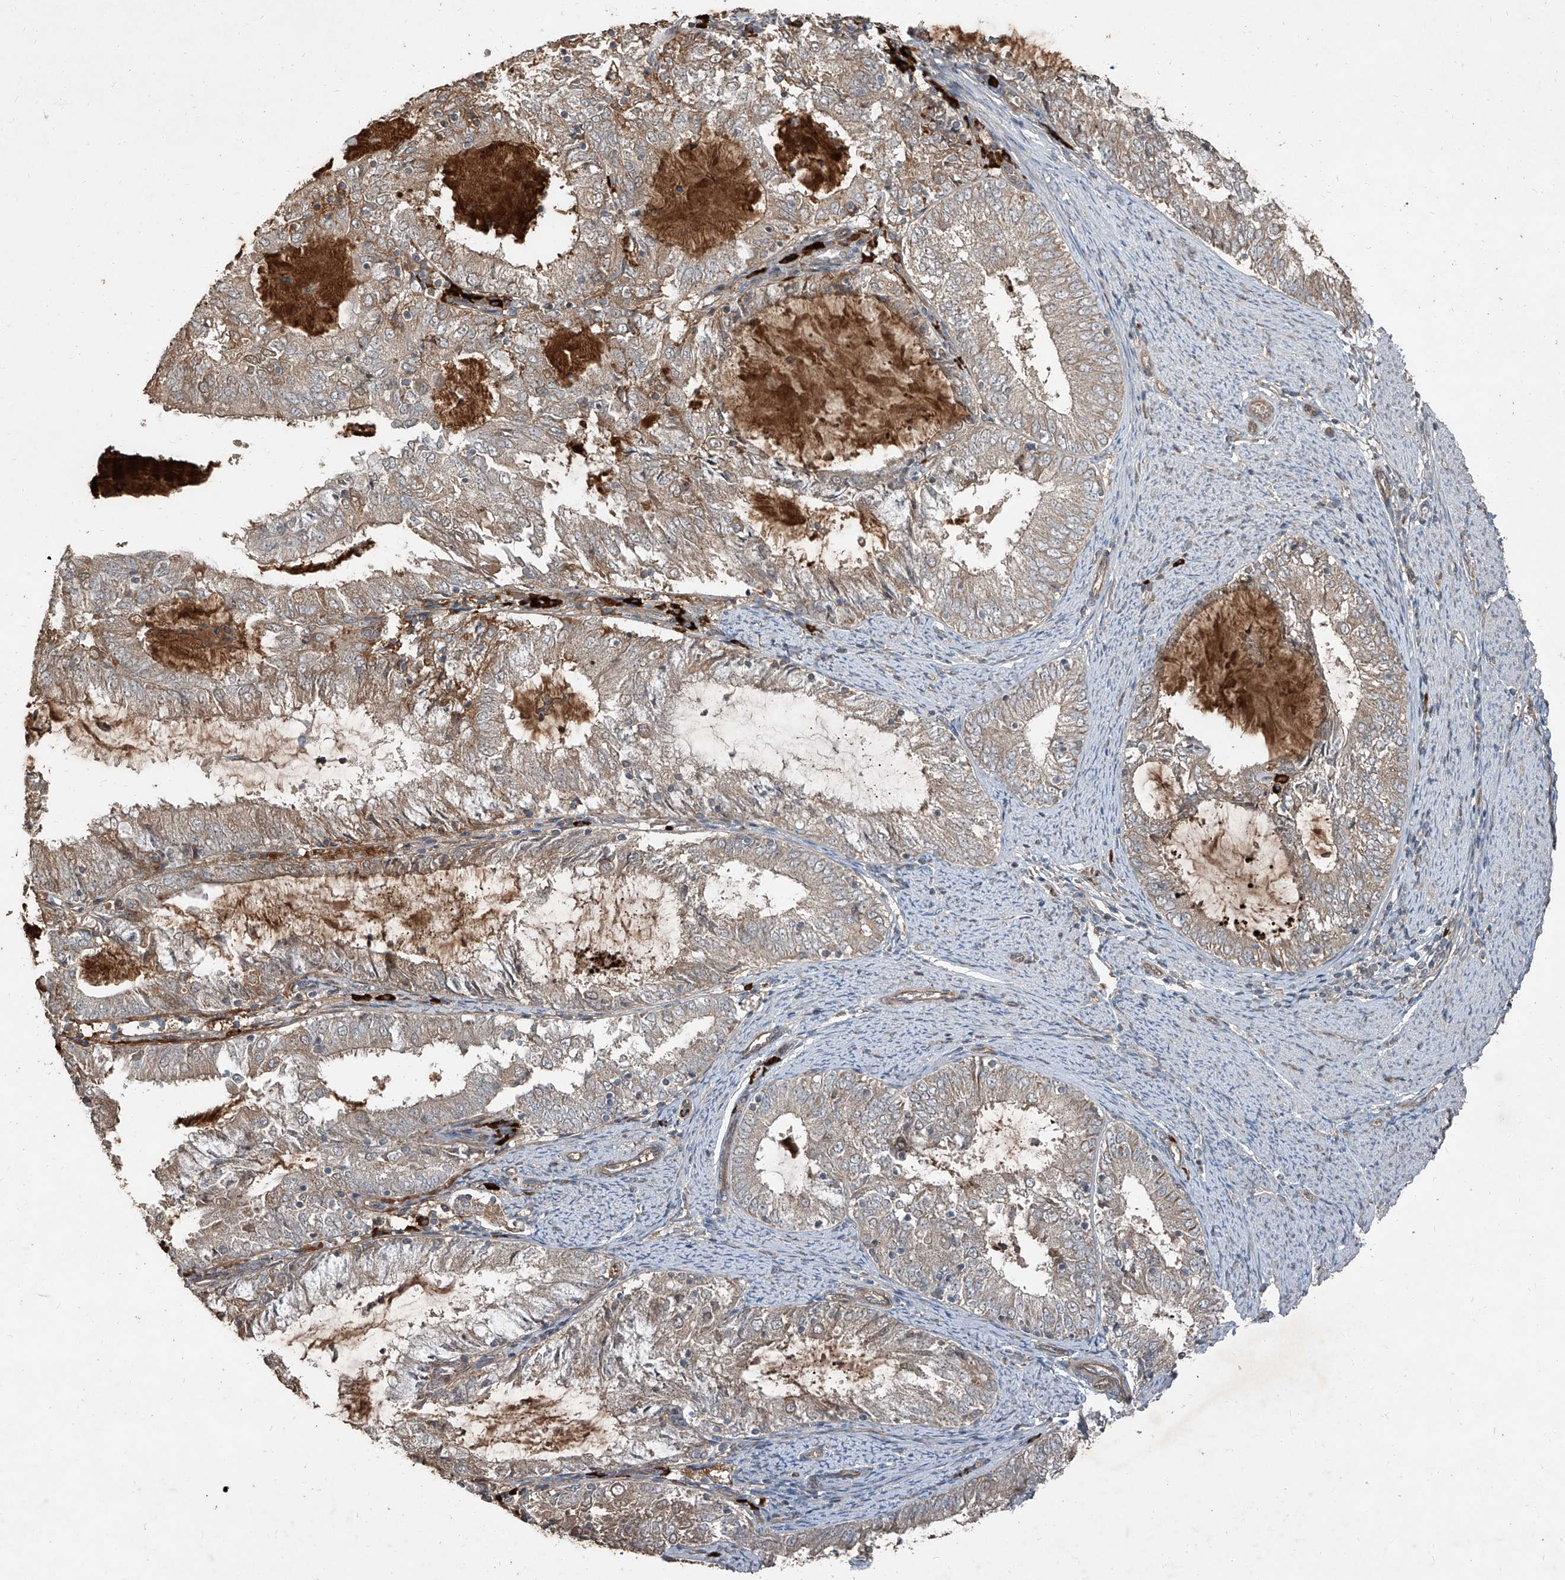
{"staining": {"intensity": "moderate", "quantity": "<25%", "location": "cytoplasmic/membranous"}, "tissue": "endometrial cancer", "cell_type": "Tumor cells", "image_type": "cancer", "snomed": [{"axis": "morphology", "description": "Adenocarcinoma, NOS"}, {"axis": "topography", "description": "Endometrium"}], "caption": "Immunohistochemical staining of endometrial cancer (adenocarcinoma) shows low levels of moderate cytoplasmic/membranous expression in about <25% of tumor cells. The staining was performed using DAB, with brown indicating positive protein expression. Nuclei are stained blue with hematoxylin.", "gene": "CCN1", "patient": {"sex": "female", "age": 57}}